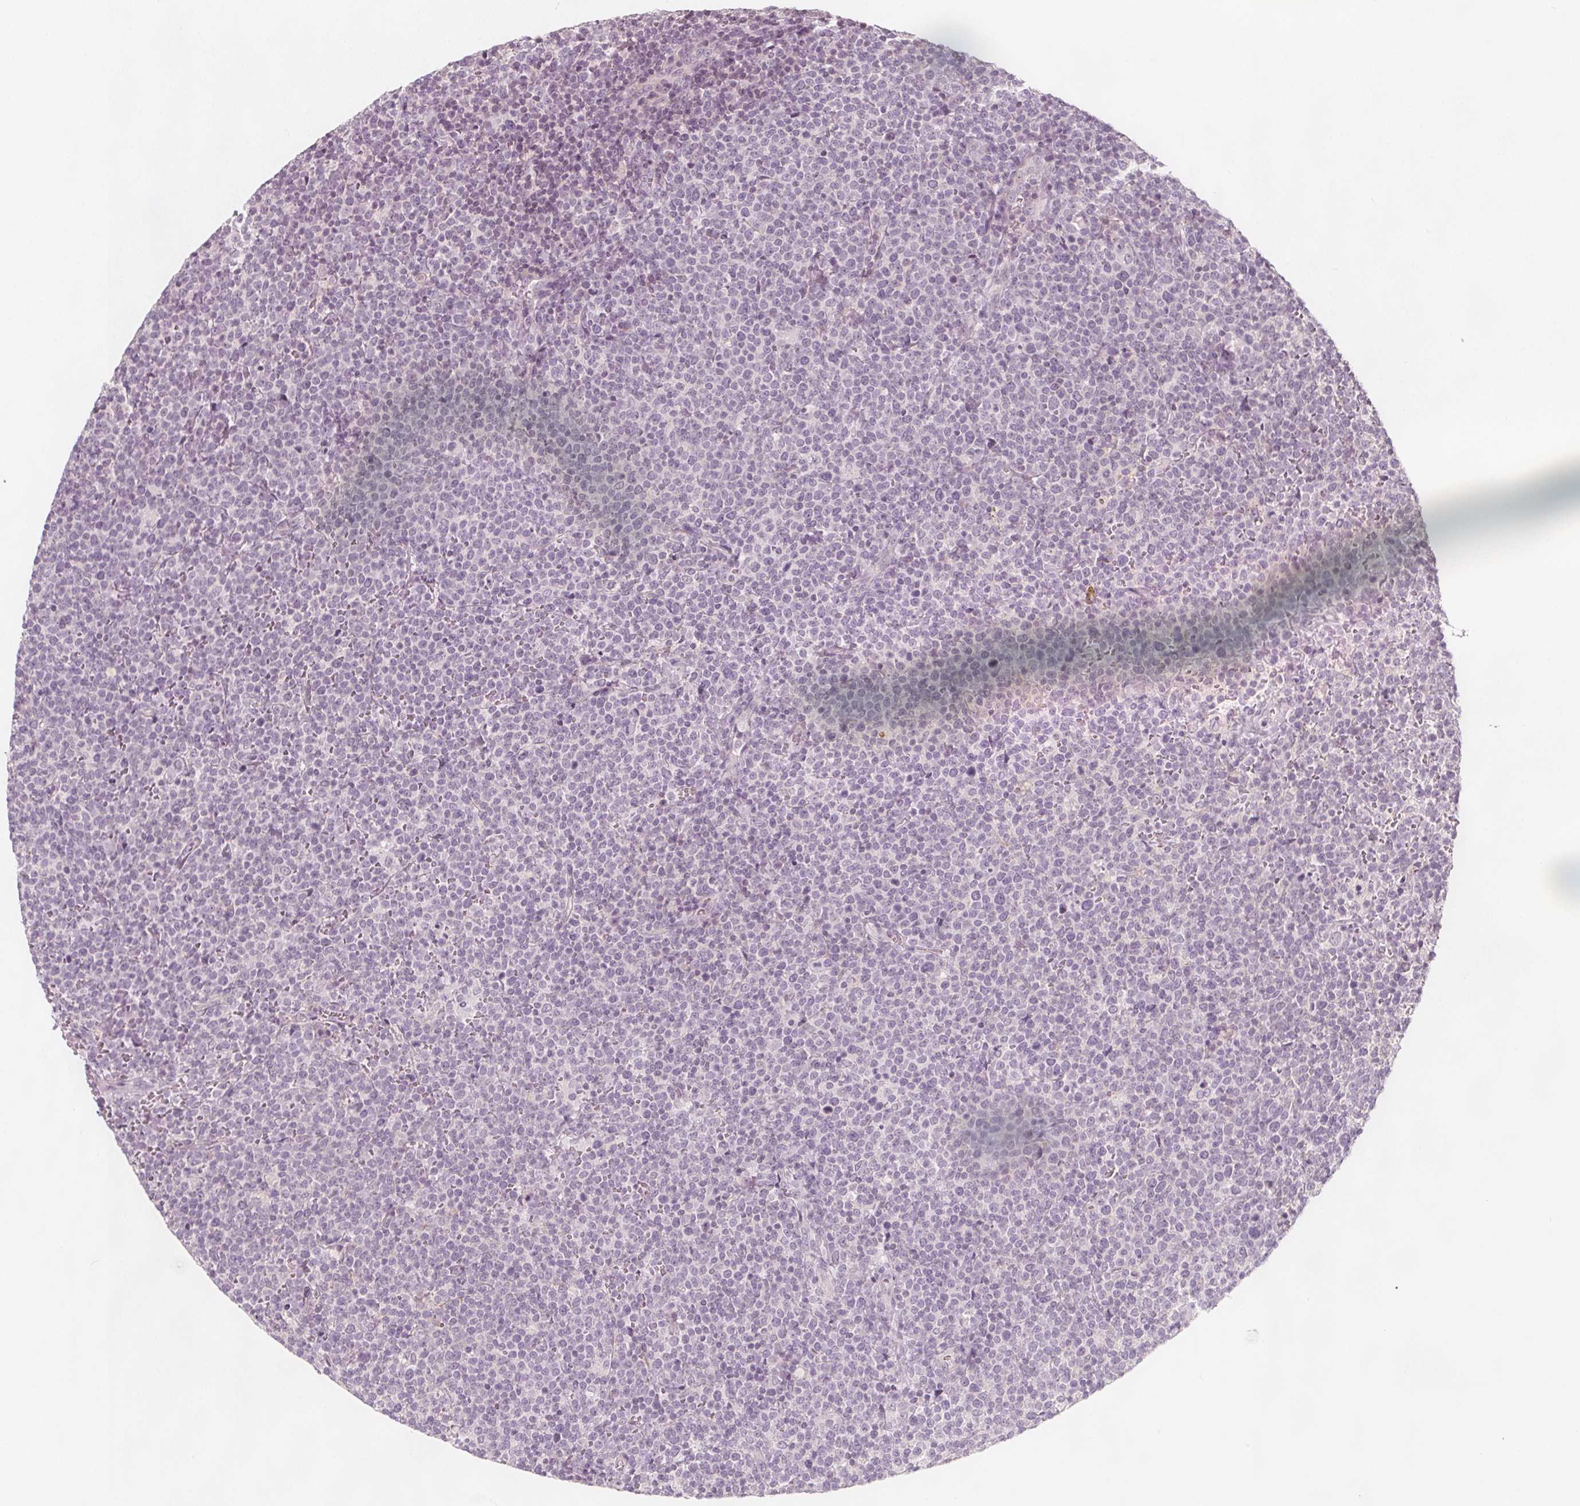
{"staining": {"intensity": "negative", "quantity": "none", "location": "none"}, "tissue": "lymphoma", "cell_type": "Tumor cells", "image_type": "cancer", "snomed": [{"axis": "morphology", "description": "Malignant lymphoma, non-Hodgkin's type, High grade"}, {"axis": "topography", "description": "Lymph node"}], "caption": "A micrograph of human lymphoma is negative for staining in tumor cells.", "gene": "C1orf167", "patient": {"sex": "male", "age": 61}}